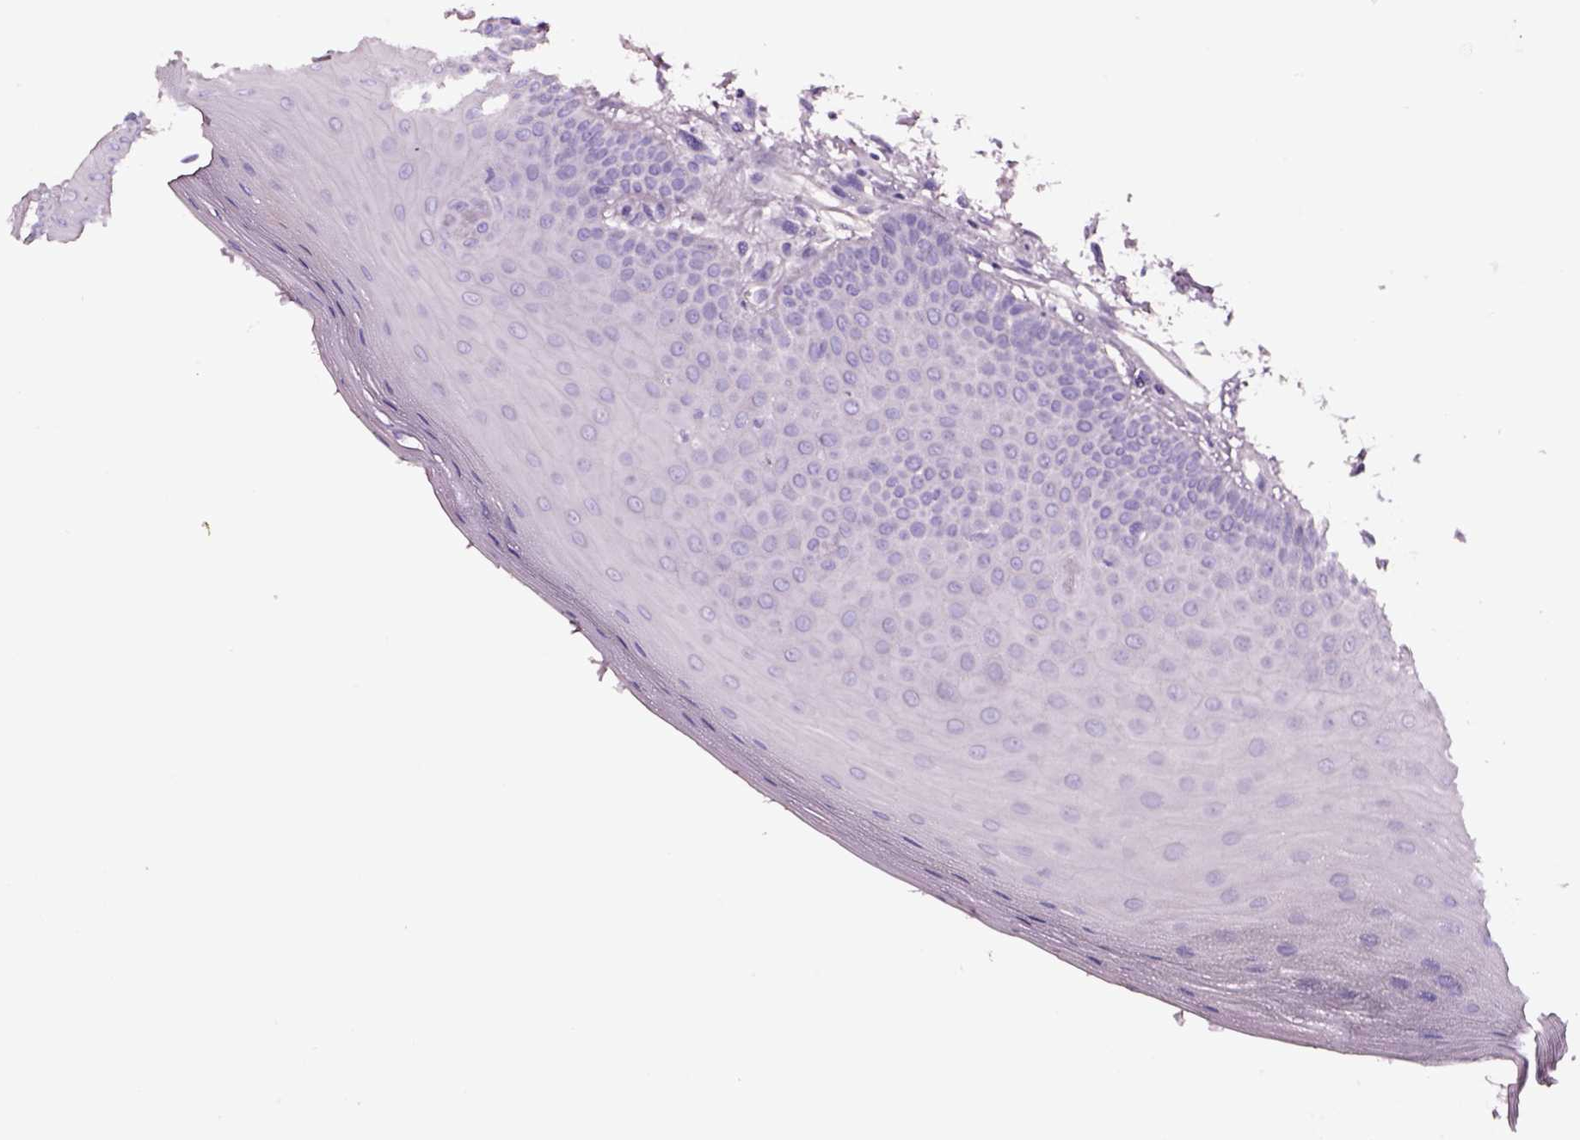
{"staining": {"intensity": "negative", "quantity": "none", "location": "none"}, "tissue": "oral mucosa", "cell_type": "Squamous epithelial cells", "image_type": "normal", "snomed": [{"axis": "morphology", "description": "Normal tissue, NOS"}, {"axis": "morphology", "description": "Normal morphology"}, {"axis": "topography", "description": "Oral tissue"}], "caption": "Histopathology image shows no significant protein positivity in squamous epithelial cells of unremarkable oral mucosa.", "gene": "SMIM17", "patient": {"sex": "female", "age": 76}}